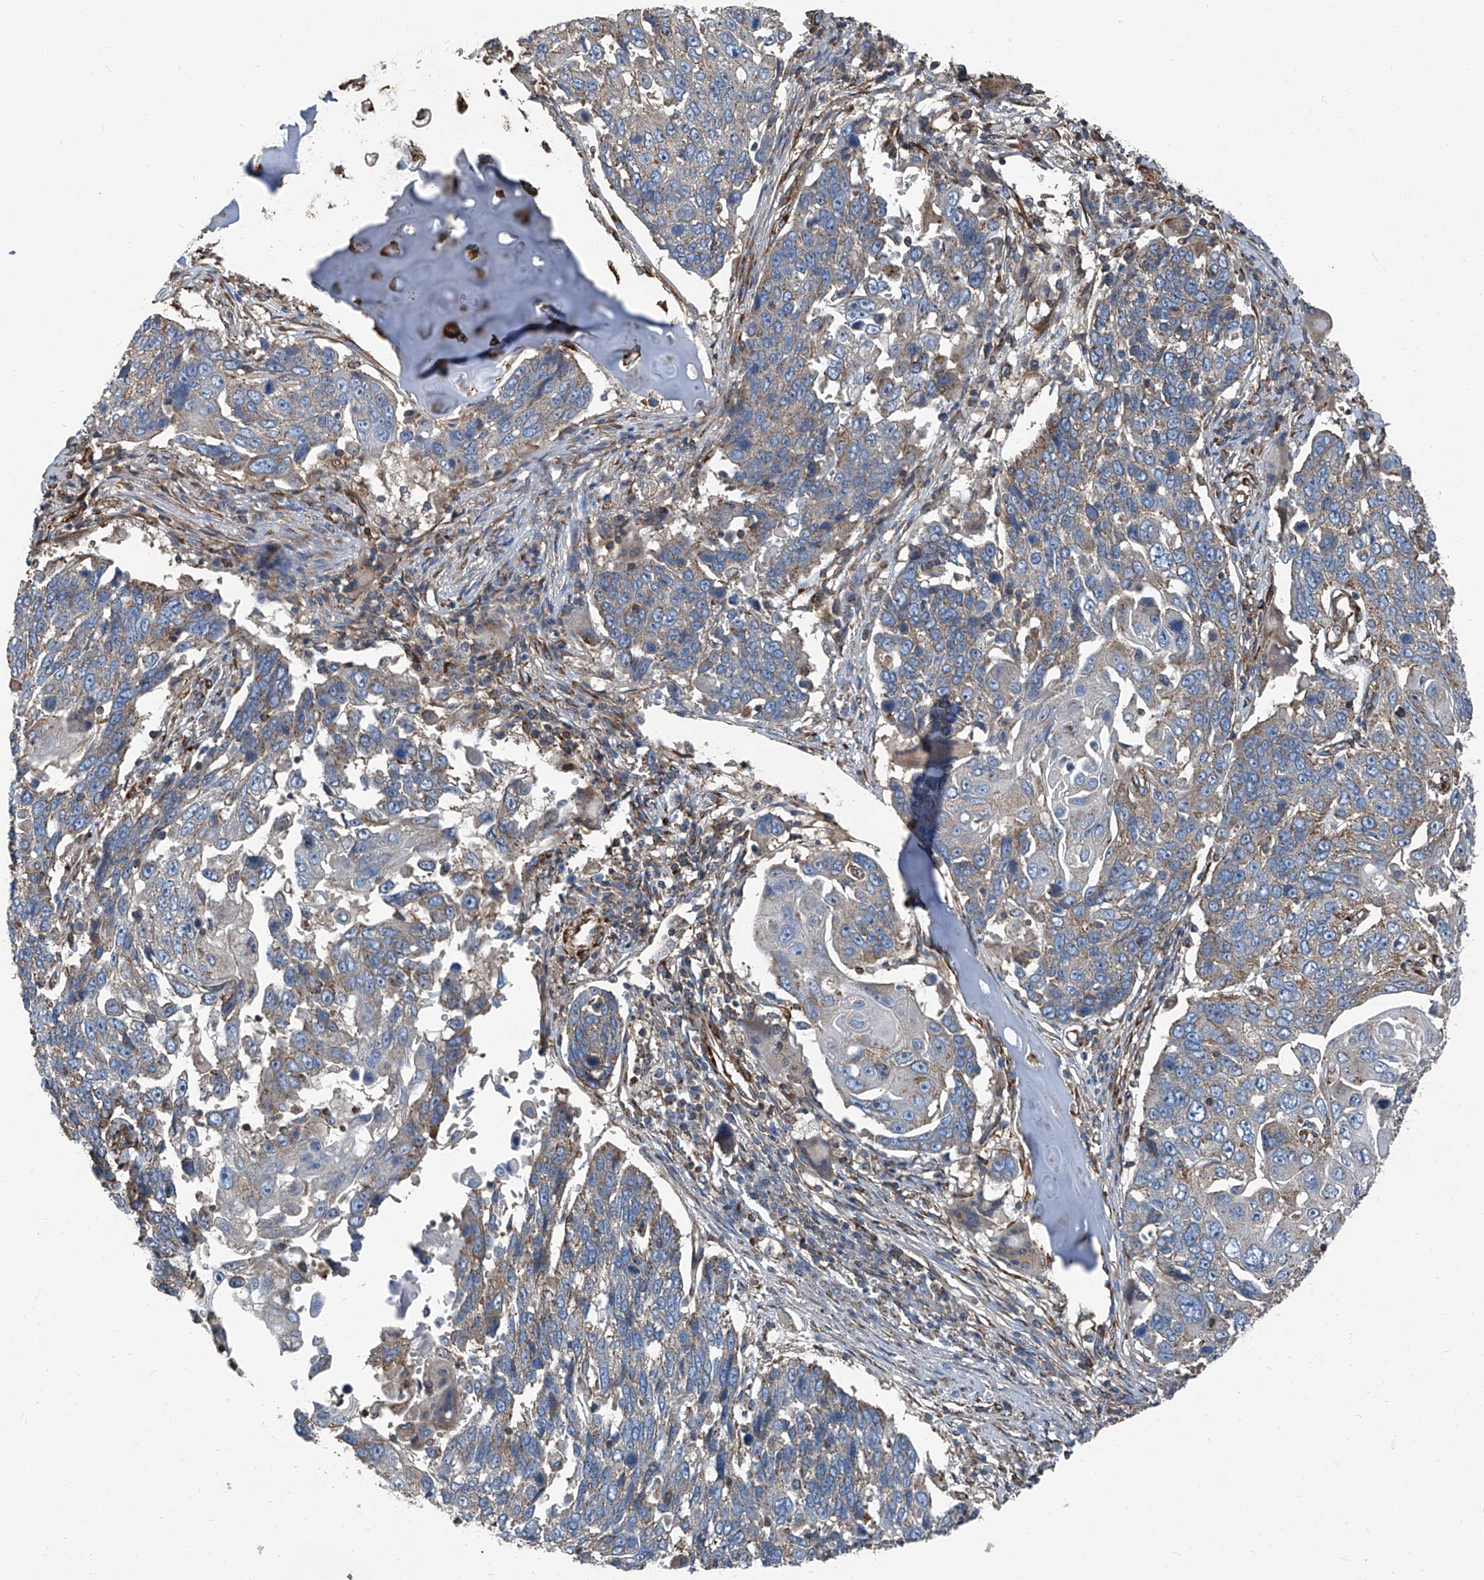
{"staining": {"intensity": "weak", "quantity": "25%-75%", "location": "cytoplasmic/membranous"}, "tissue": "lung cancer", "cell_type": "Tumor cells", "image_type": "cancer", "snomed": [{"axis": "morphology", "description": "Squamous cell carcinoma, NOS"}, {"axis": "topography", "description": "Lung"}], "caption": "A histopathology image showing weak cytoplasmic/membranous staining in about 25%-75% of tumor cells in lung cancer, as visualized by brown immunohistochemical staining.", "gene": "SEPTIN7", "patient": {"sex": "male", "age": 66}}